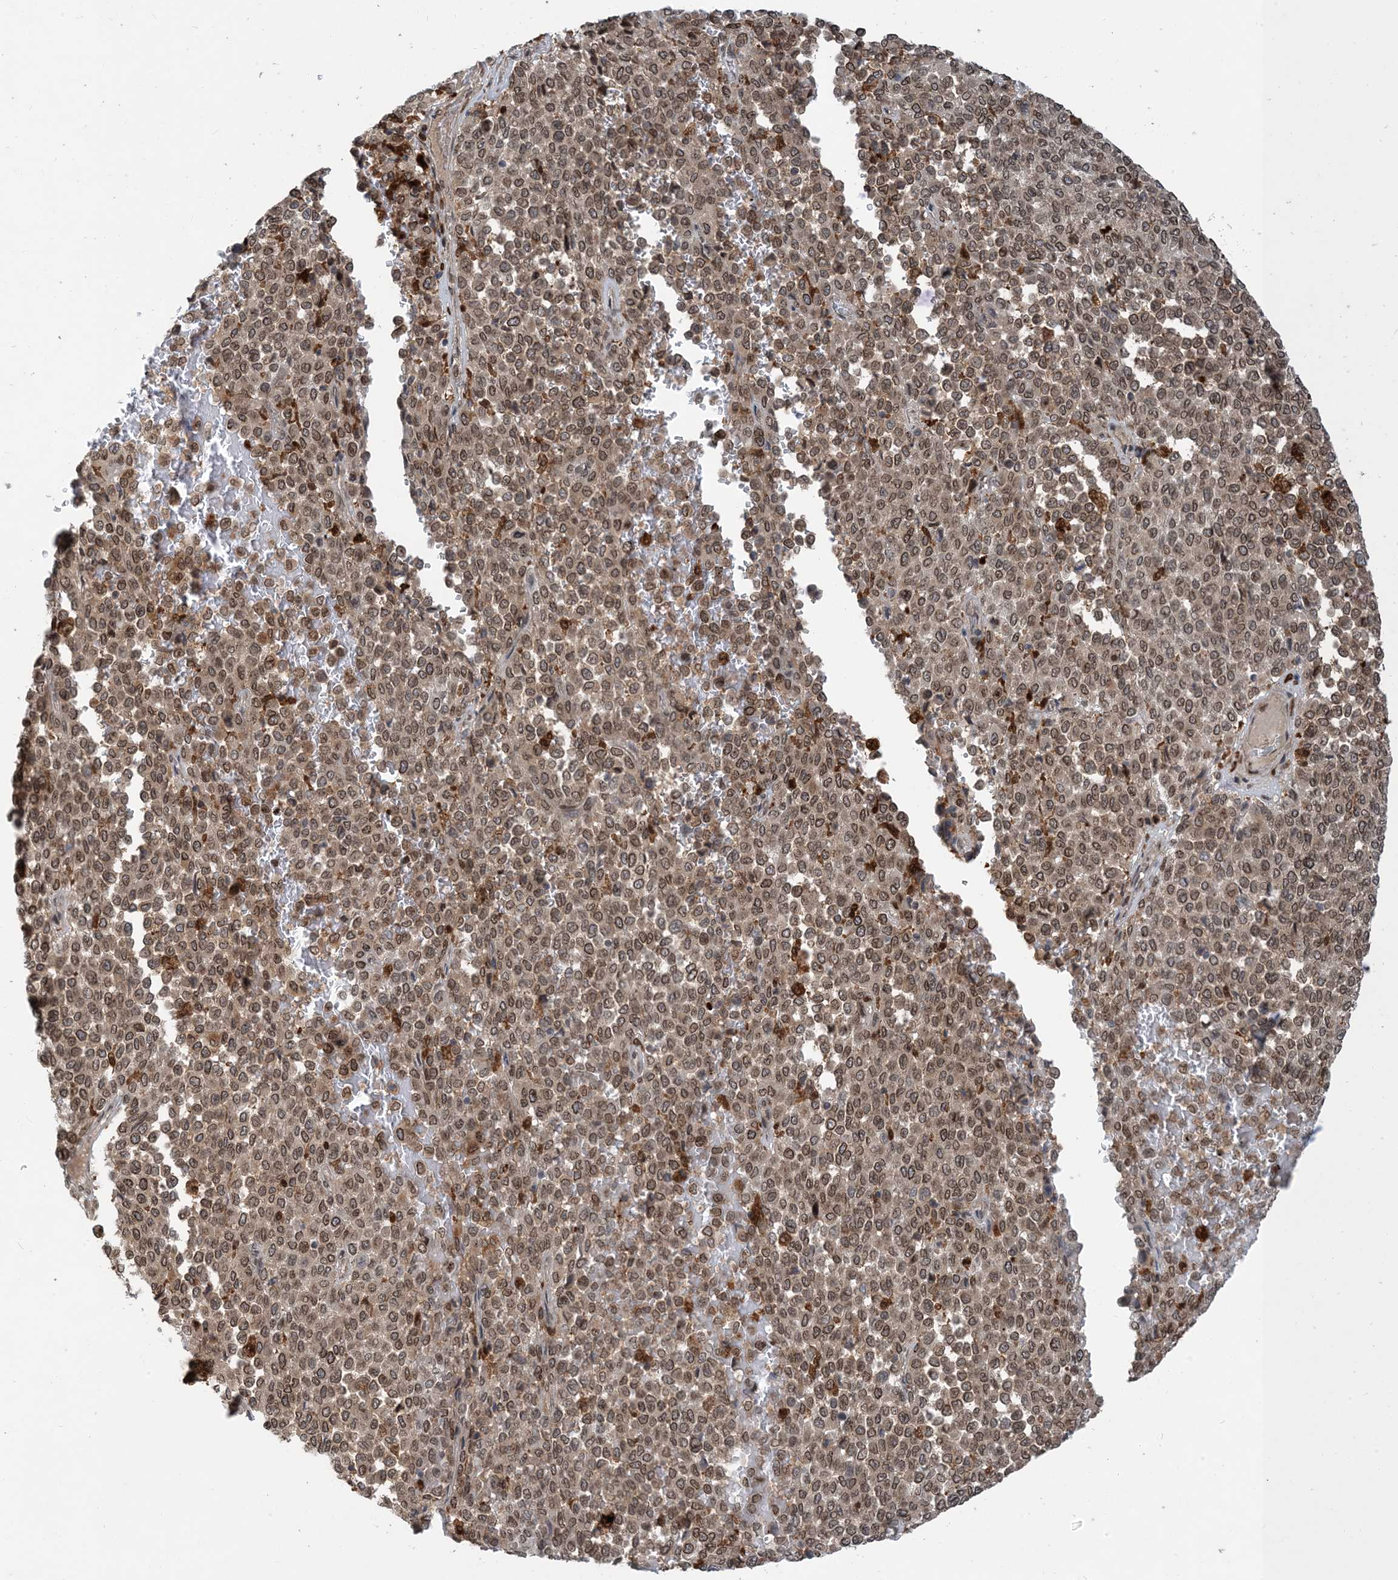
{"staining": {"intensity": "moderate", "quantity": ">75%", "location": "cytoplasmic/membranous,nuclear"}, "tissue": "melanoma", "cell_type": "Tumor cells", "image_type": "cancer", "snomed": [{"axis": "morphology", "description": "Malignant melanoma, Metastatic site"}, {"axis": "topography", "description": "Pancreas"}], "caption": "Immunohistochemical staining of human melanoma shows moderate cytoplasmic/membranous and nuclear protein positivity in about >75% of tumor cells. Using DAB (3,3'-diaminobenzidine) (brown) and hematoxylin (blue) stains, captured at high magnification using brightfield microscopy.", "gene": "NAGK", "patient": {"sex": "female", "age": 30}}